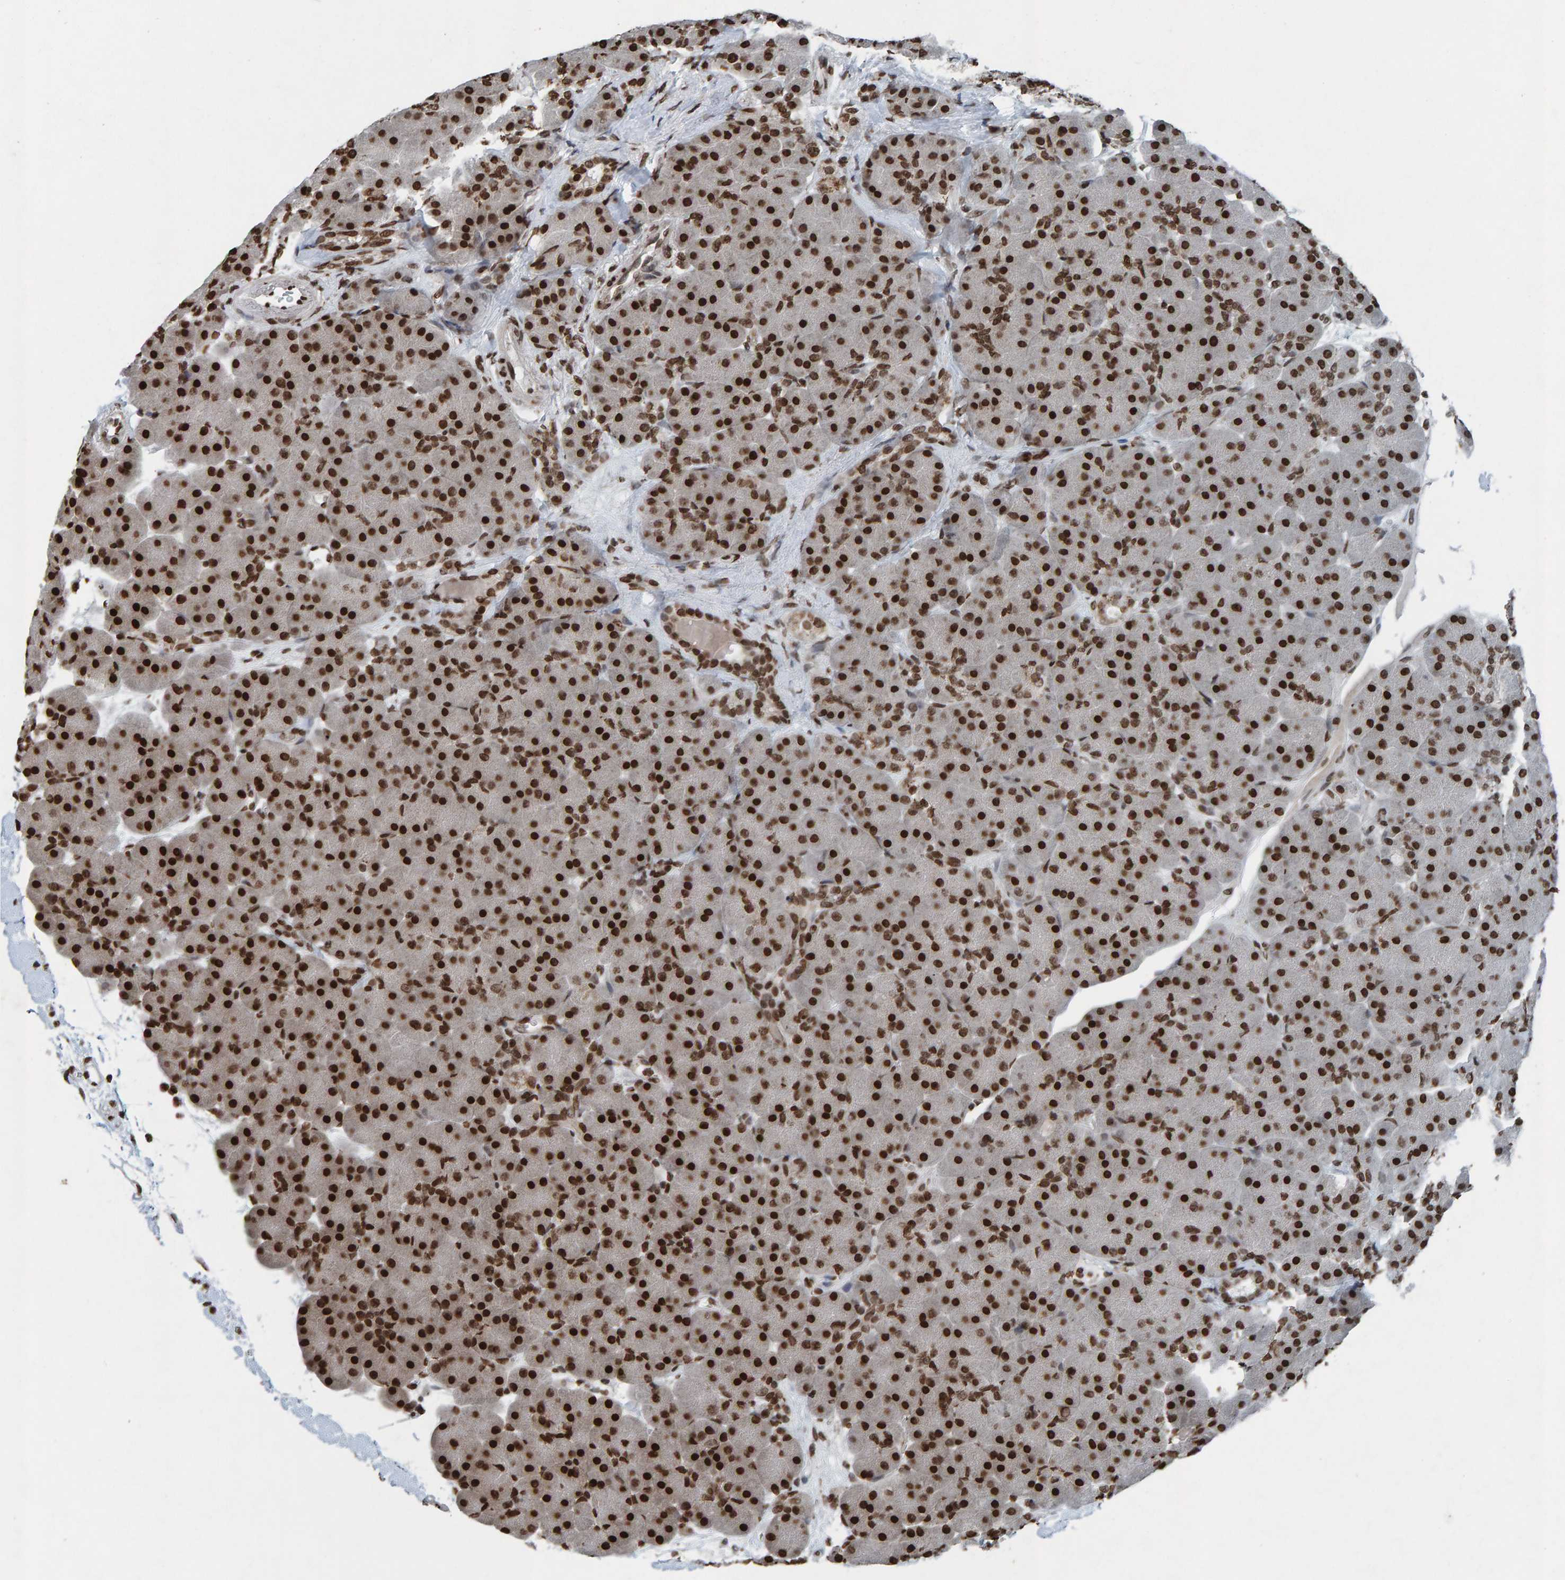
{"staining": {"intensity": "strong", "quantity": ">75%", "location": "nuclear"}, "tissue": "pancreas", "cell_type": "Exocrine glandular cells", "image_type": "normal", "snomed": [{"axis": "morphology", "description": "Normal tissue, NOS"}, {"axis": "topography", "description": "Pancreas"}], "caption": "Pancreas stained with a brown dye reveals strong nuclear positive staining in about >75% of exocrine glandular cells.", "gene": "H2AZ1", "patient": {"sex": "male", "age": 66}}